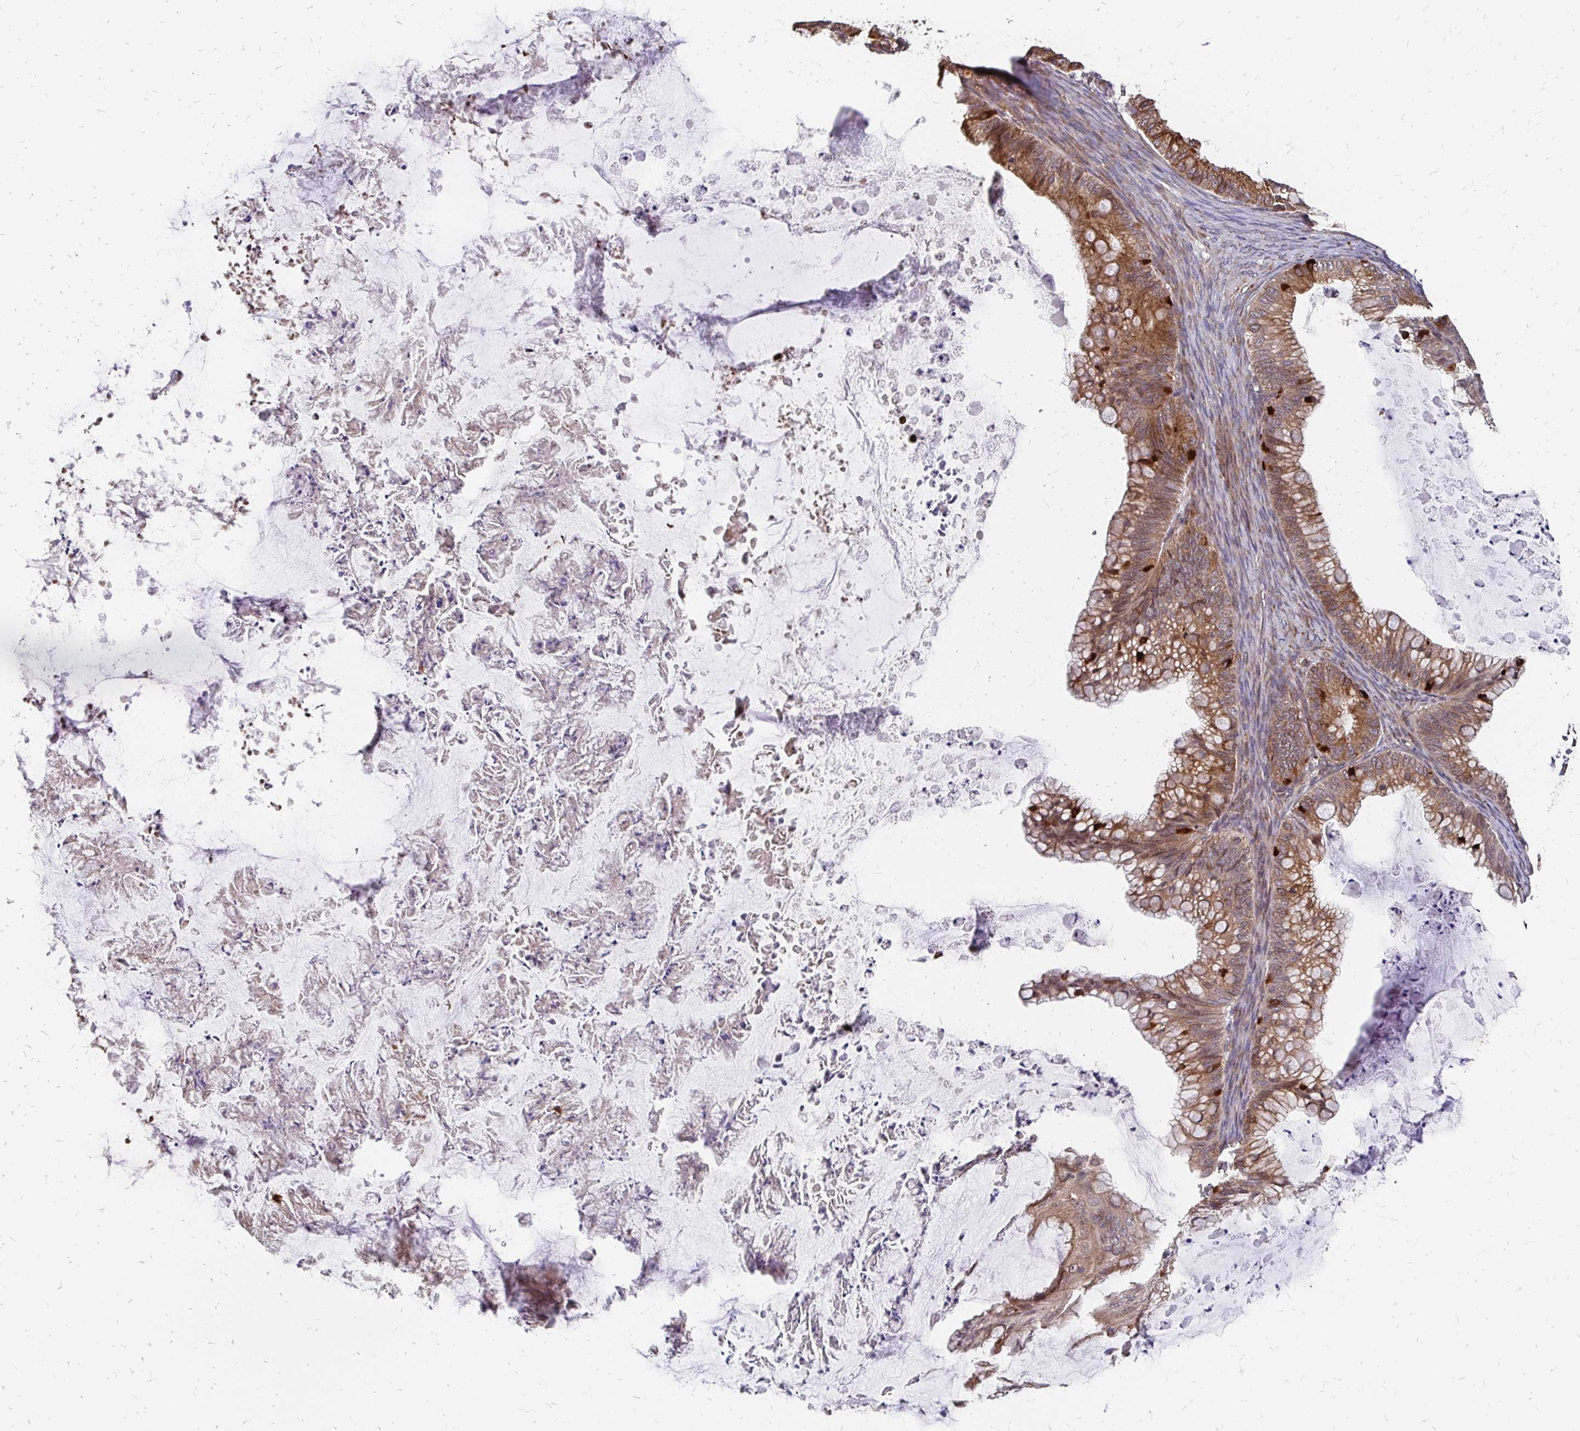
{"staining": {"intensity": "moderate", "quantity": ">75%", "location": "cytoplasmic/membranous"}, "tissue": "ovarian cancer", "cell_type": "Tumor cells", "image_type": "cancer", "snomed": [{"axis": "morphology", "description": "Cystadenocarcinoma, mucinous, NOS"}, {"axis": "topography", "description": "Ovary"}], "caption": "Brown immunohistochemical staining in human ovarian mucinous cystadenocarcinoma exhibits moderate cytoplasmic/membranous positivity in about >75% of tumor cells.", "gene": "ZW10", "patient": {"sex": "female", "age": 35}}